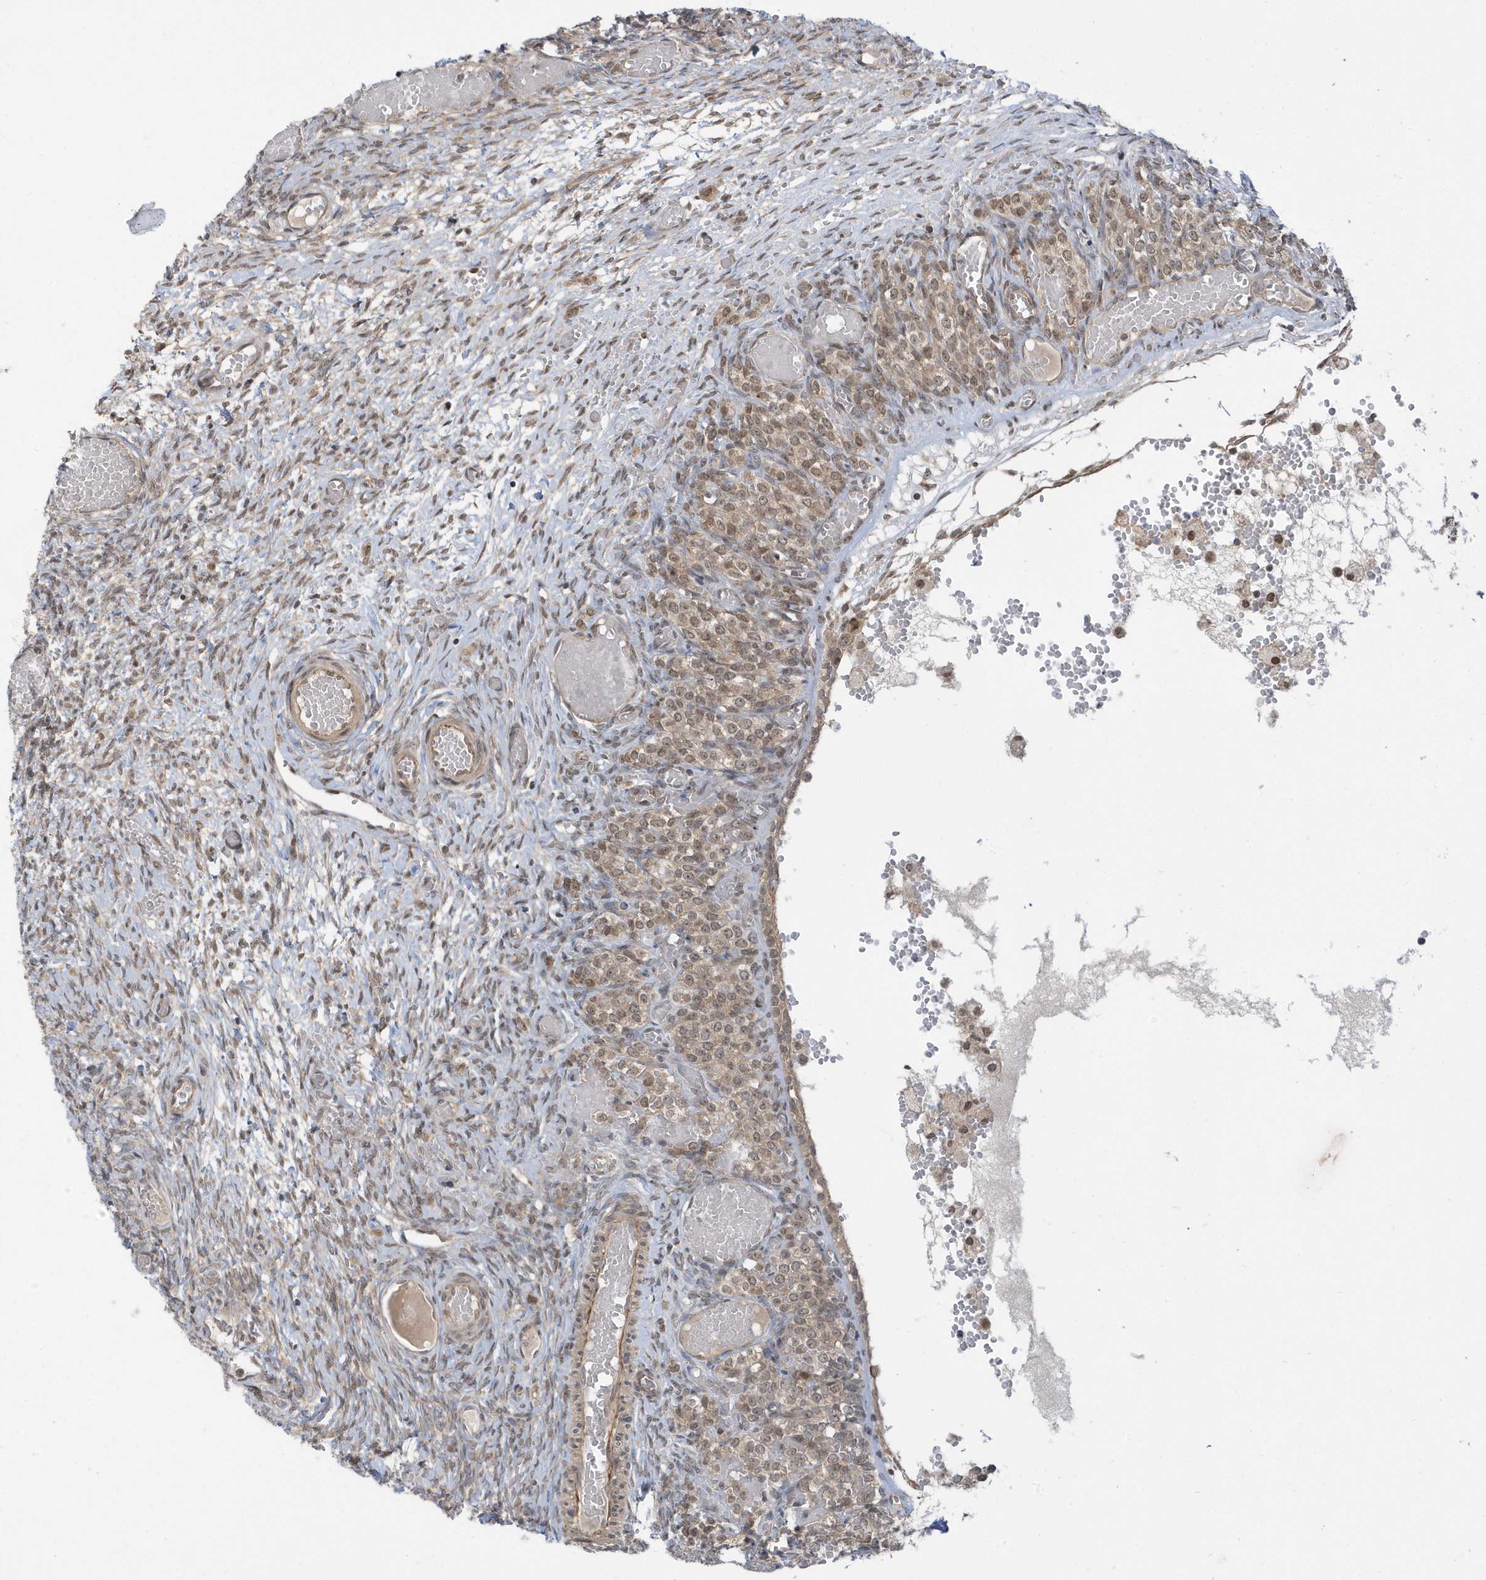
{"staining": {"intensity": "weak", "quantity": "25%-75%", "location": "cytoplasmic/membranous"}, "tissue": "ovary", "cell_type": "Ovarian stroma cells", "image_type": "normal", "snomed": [{"axis": "morphology", "description": "Adenocarcinoma, NOS"}, {"axis": "topography", "description": "Endometrium"}], "caption": "Immunohistochemistry (IHC) micrograph of unremarkable ovary: ovary stained using immunohistochemistry (IHC) shows low levels of weak protein expression localized specifically in the cytoplasmic/membranous of ovarian stroma cells, appearing as a cytoplasmic/membranous brown color.", "gene": "USP53", "patient": {"sex": "female", "age": 32}}